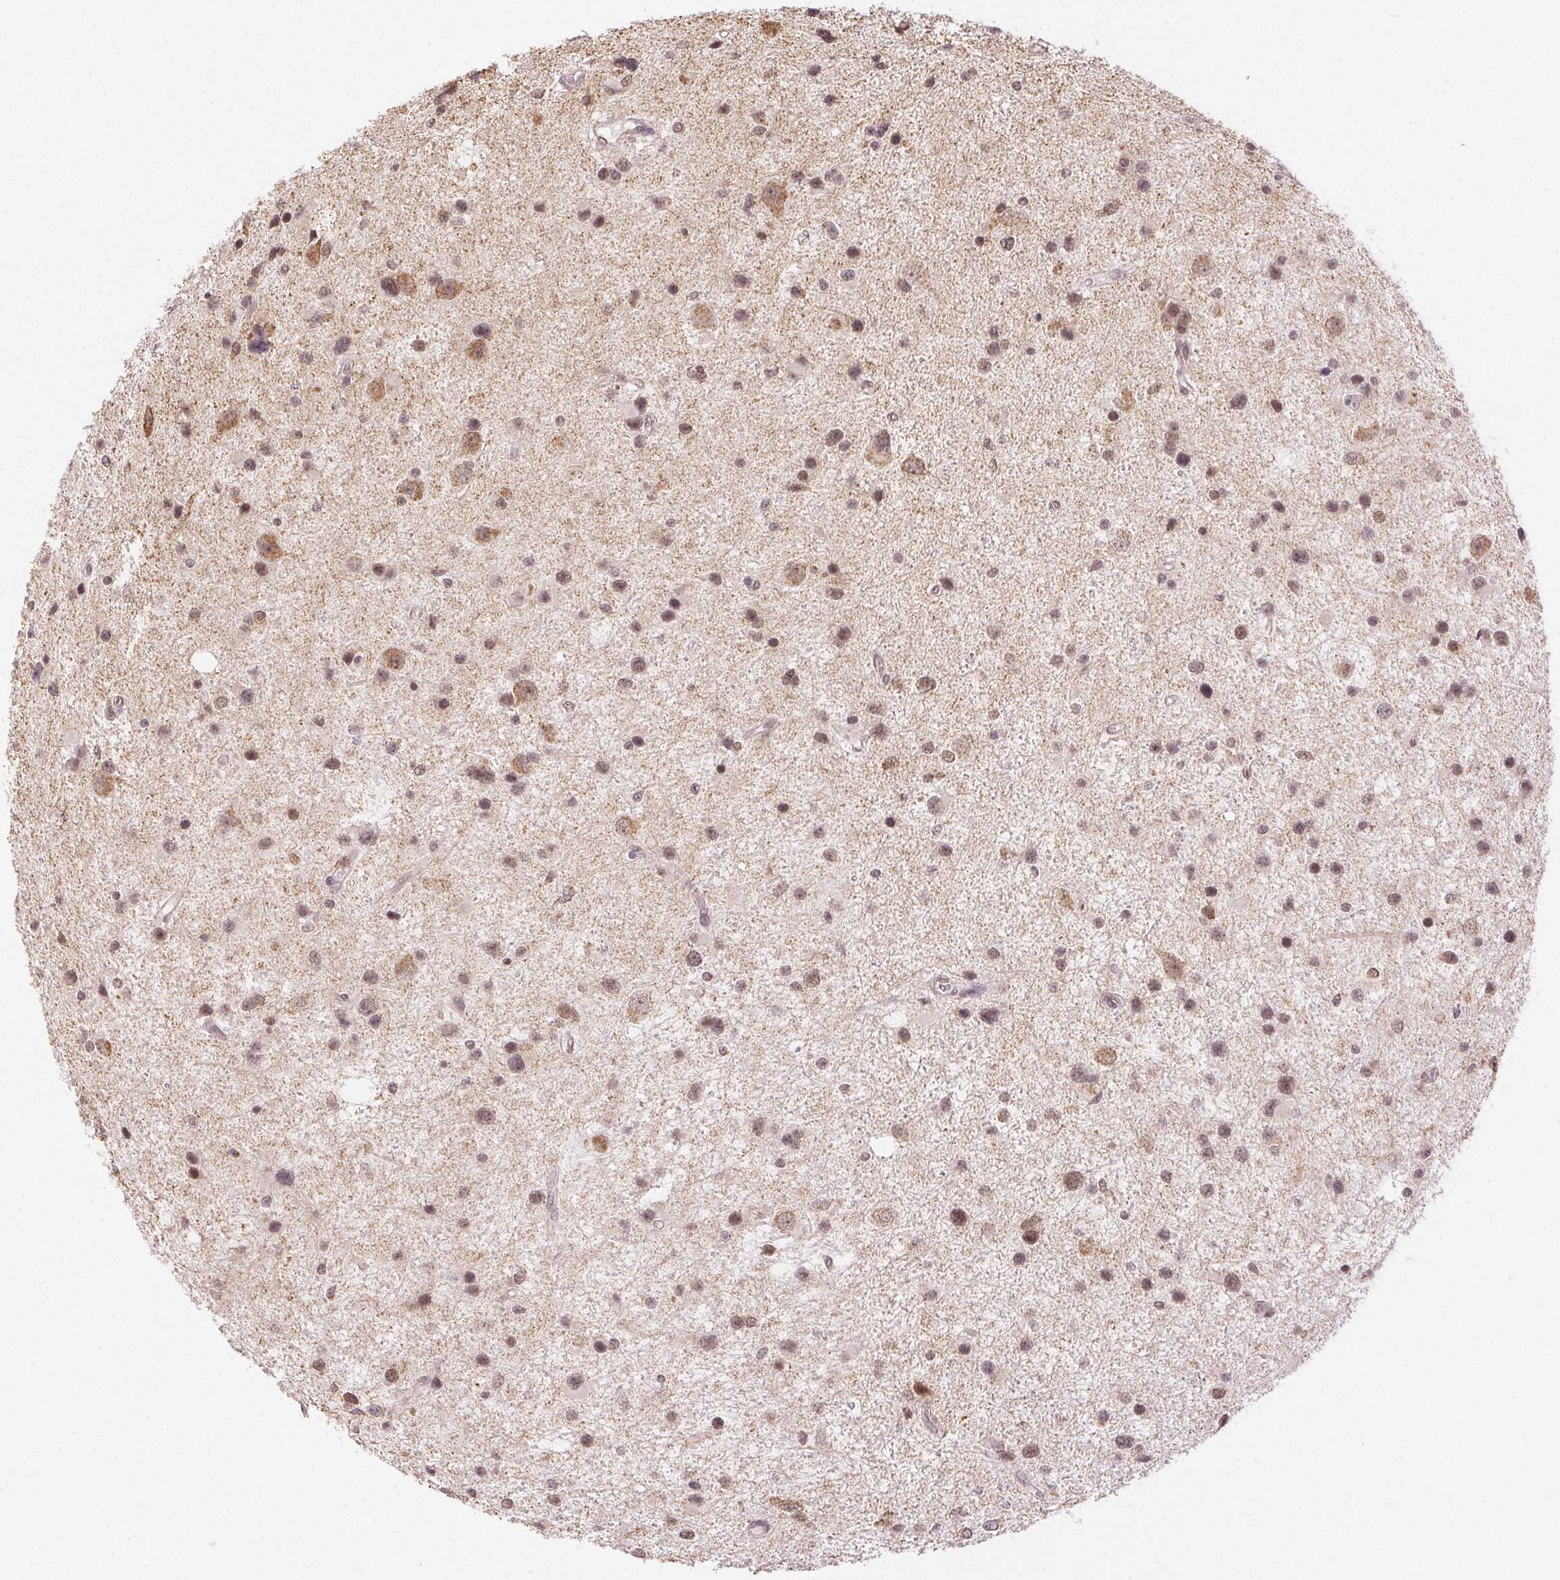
{"staining": {"intensity": "moderate", "quantity": ">75%", "location": "nuclear"}, "tissue": "glioma", "cell_type": "Tumor cells", "image_type": "cancer", "snomed": [{"axis": "morphology", "description": "Glioma, malignant, Low grade"}, {"axis": "topography", "description": "Brain"}], "caption": "This is an image of IHC staining of glioma, which shows moderate staining in the nuclear of tumor cells.", "gene": "PIWIL4", "patient": {"sex": "female", "age": 32}}